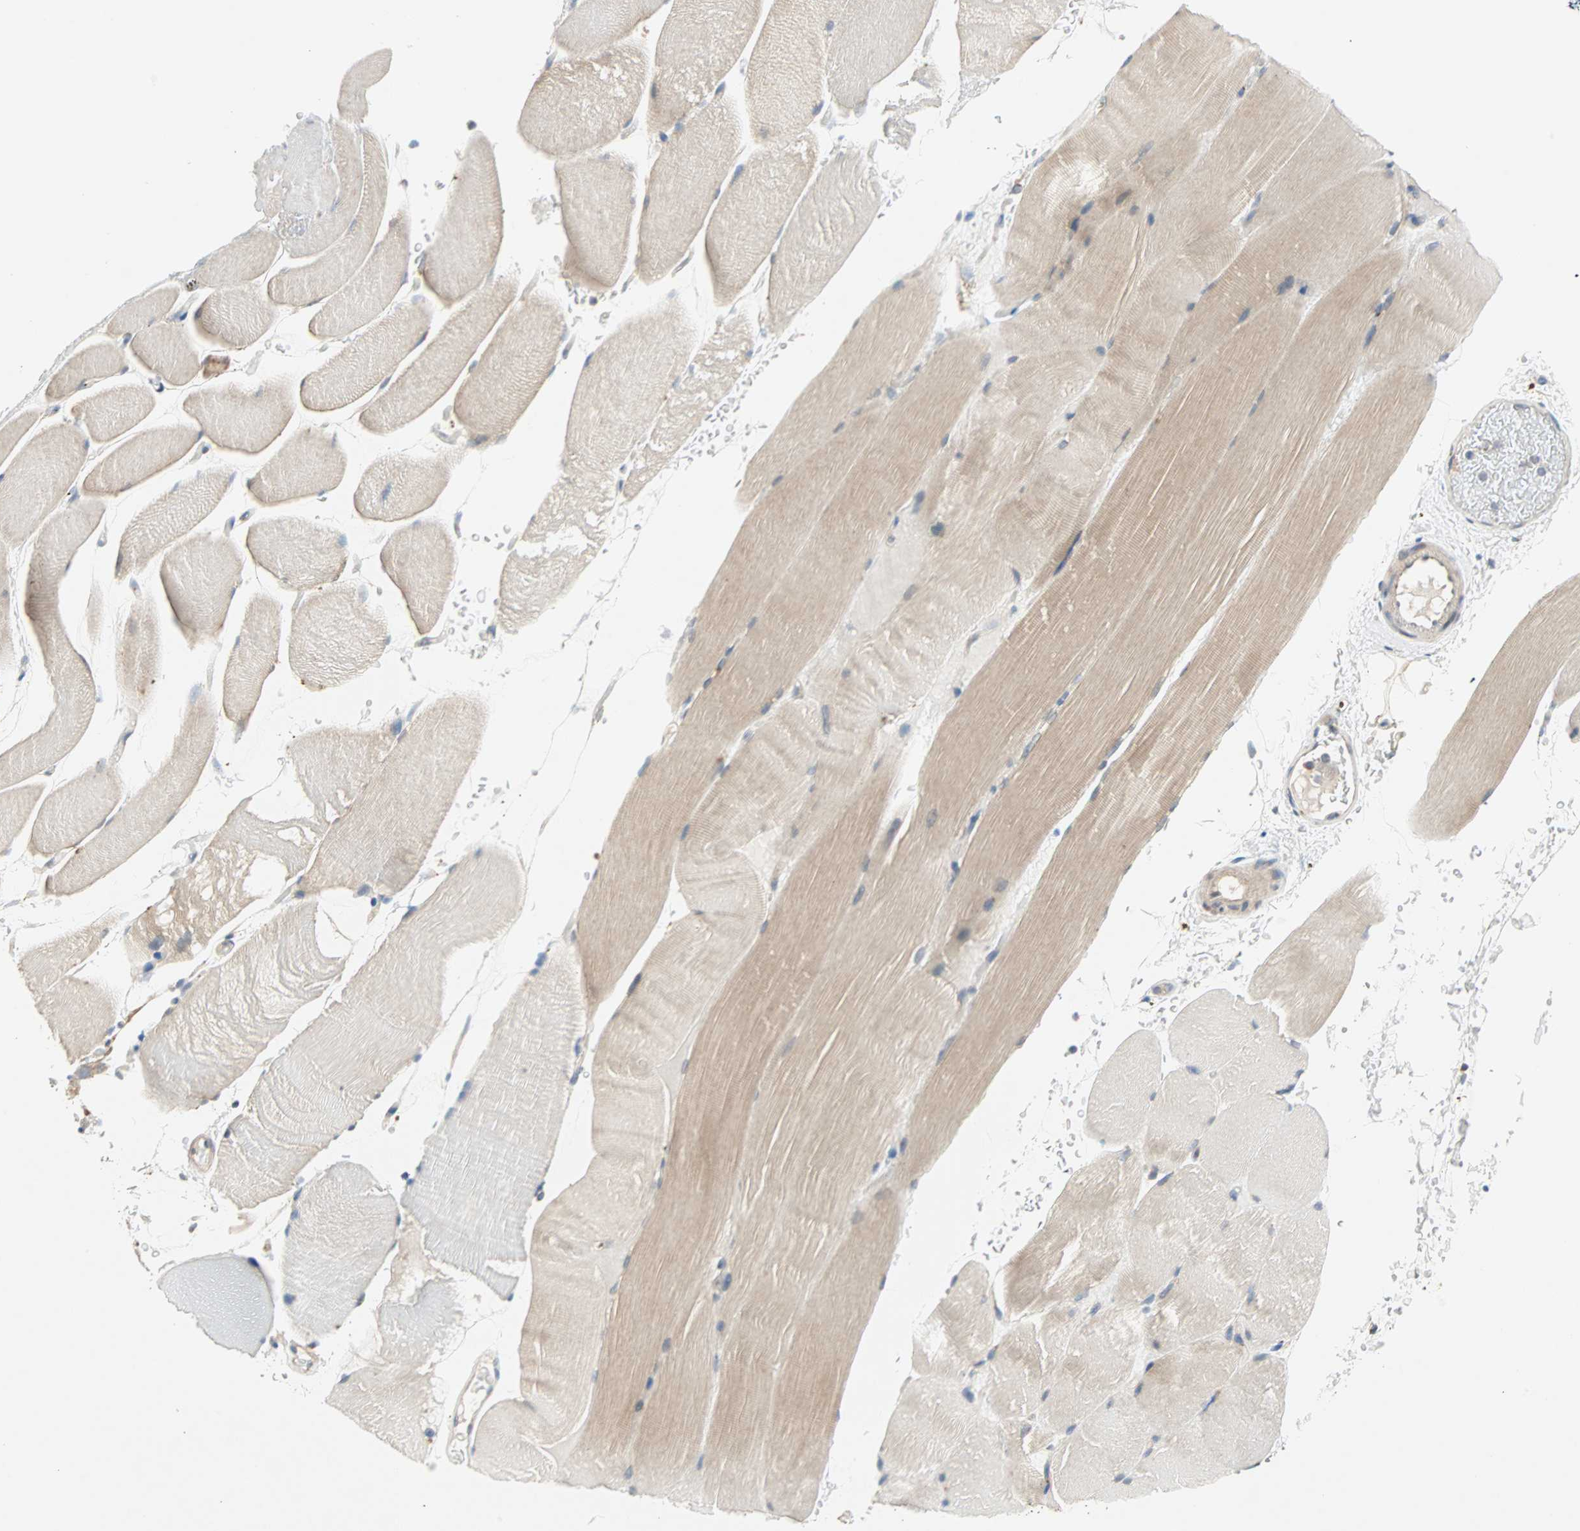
{"staining": {"intensity": "weak", "quantity": "<25%", "location": "cytoplasmic/membranous"}, "tissue": "skeletal muscle", "cell_type": "Myocytes", "image_type": "normal", "snomed": [{"axis": "morphology", "description": "Normal tissue, NOS"}, {"axis": "topography", "description": "Skeletal muscle"}], "caption": "Immunohistochemistry (IHC) micrograph of unremarkable skeletal muscle stained for a protein (brown), which exhibits no positivity in myocytes.", "gene": "PDE8A", "patient": {"sex": "female", "age": 37}}